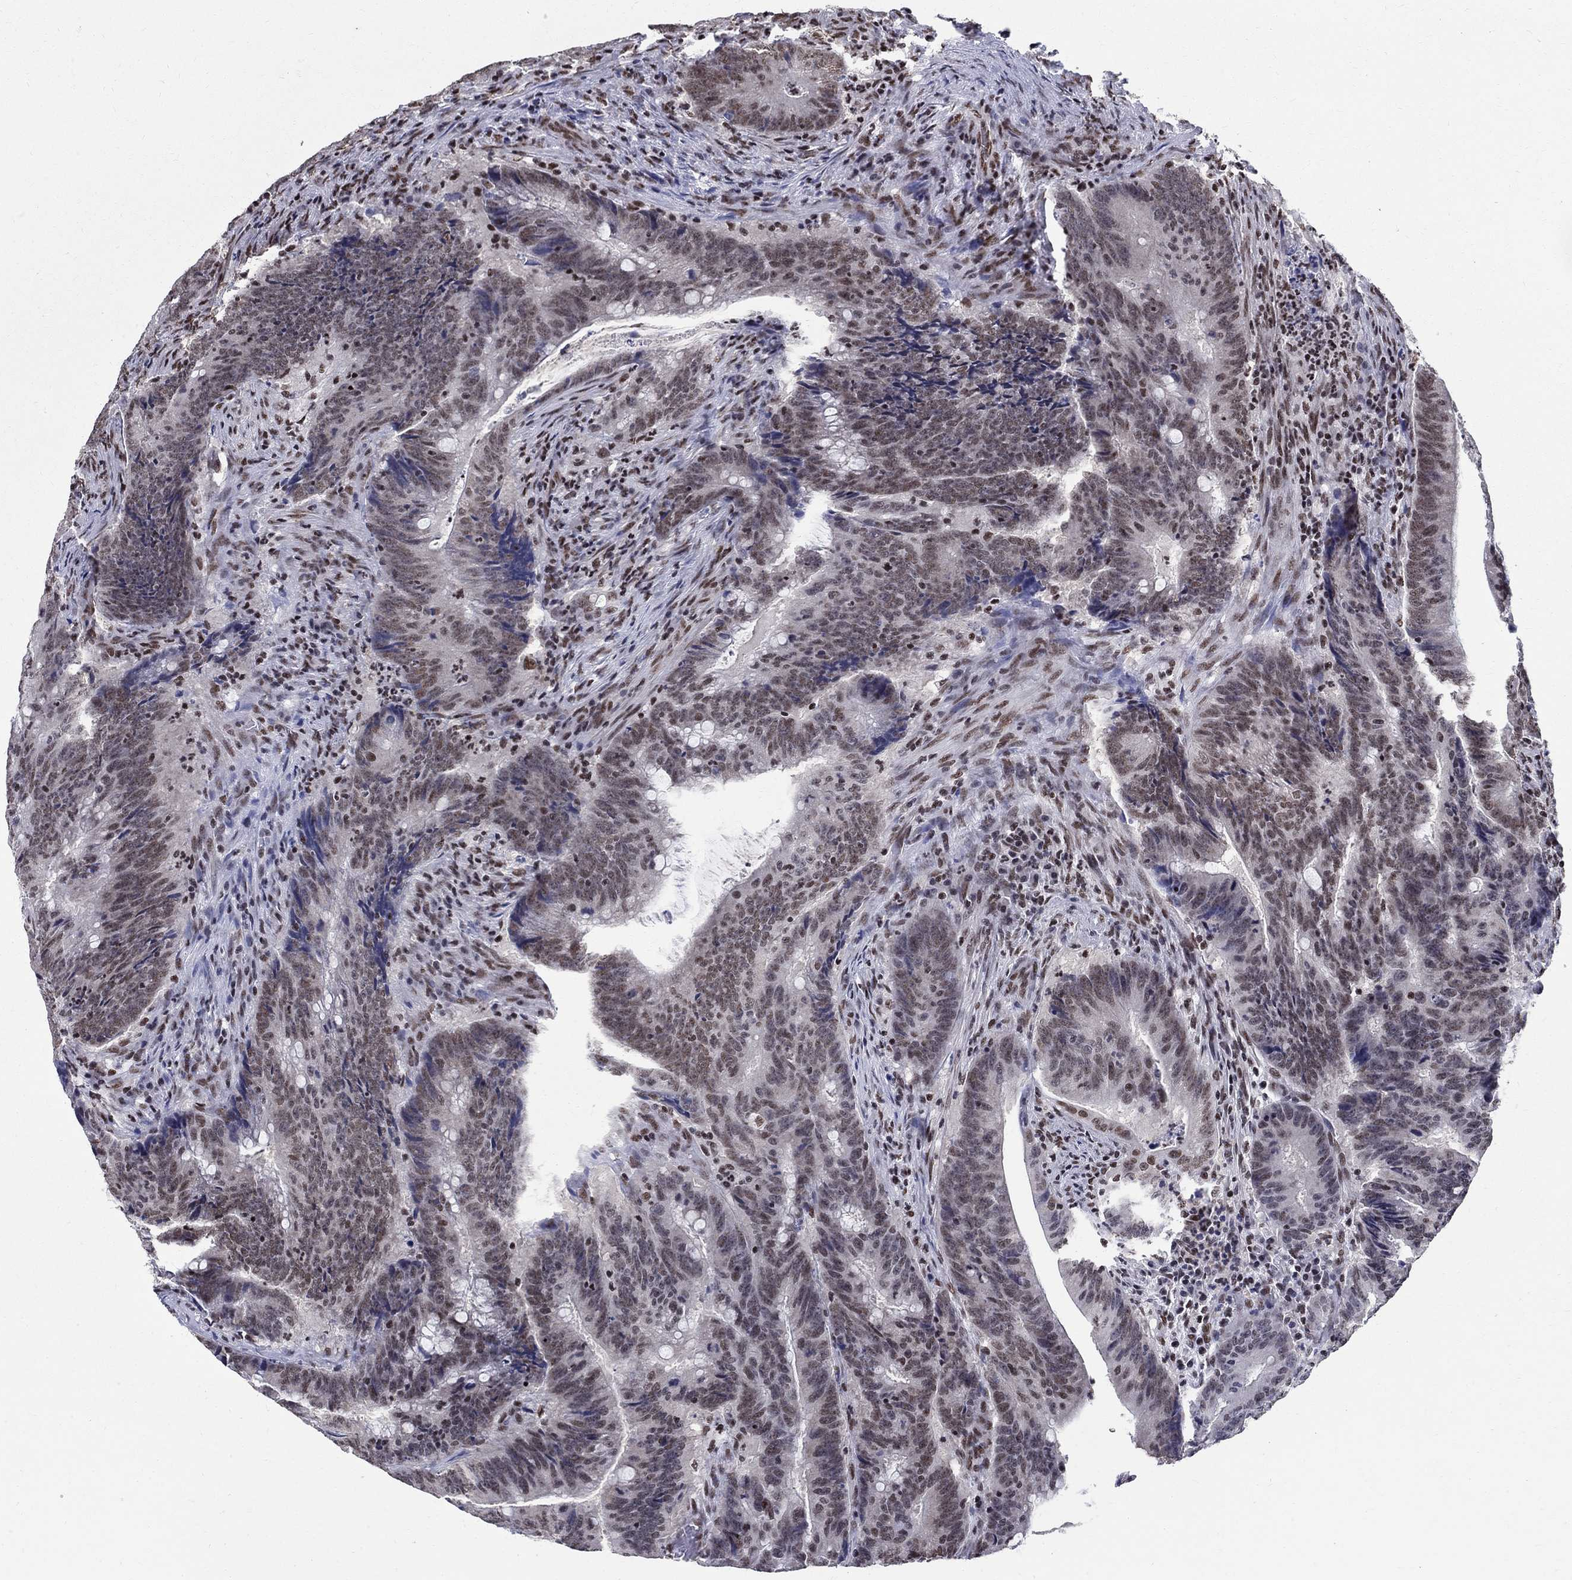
{"staining": {"intensity": "weak", "quantity": "25%-75%", "location": "nuclear"}, "tissue": "colorectal cancer", "cell_type": "Tumor cells", "image_type": "cancer", "snomed": [{"axis": "morphology", "description": "Adenocarcinoma, NOS"}, {"axis": "topography", "description": "Colon"}], "caption": "A brown stain labels weak nuclear staining of a protein in adenocarcinoma (colorectal) tumor cells. (Brightfield microscopy of DAB IHC at high magnification).", "gene": "FBXO16", "patient": {"sex": "female", "age": 87}}